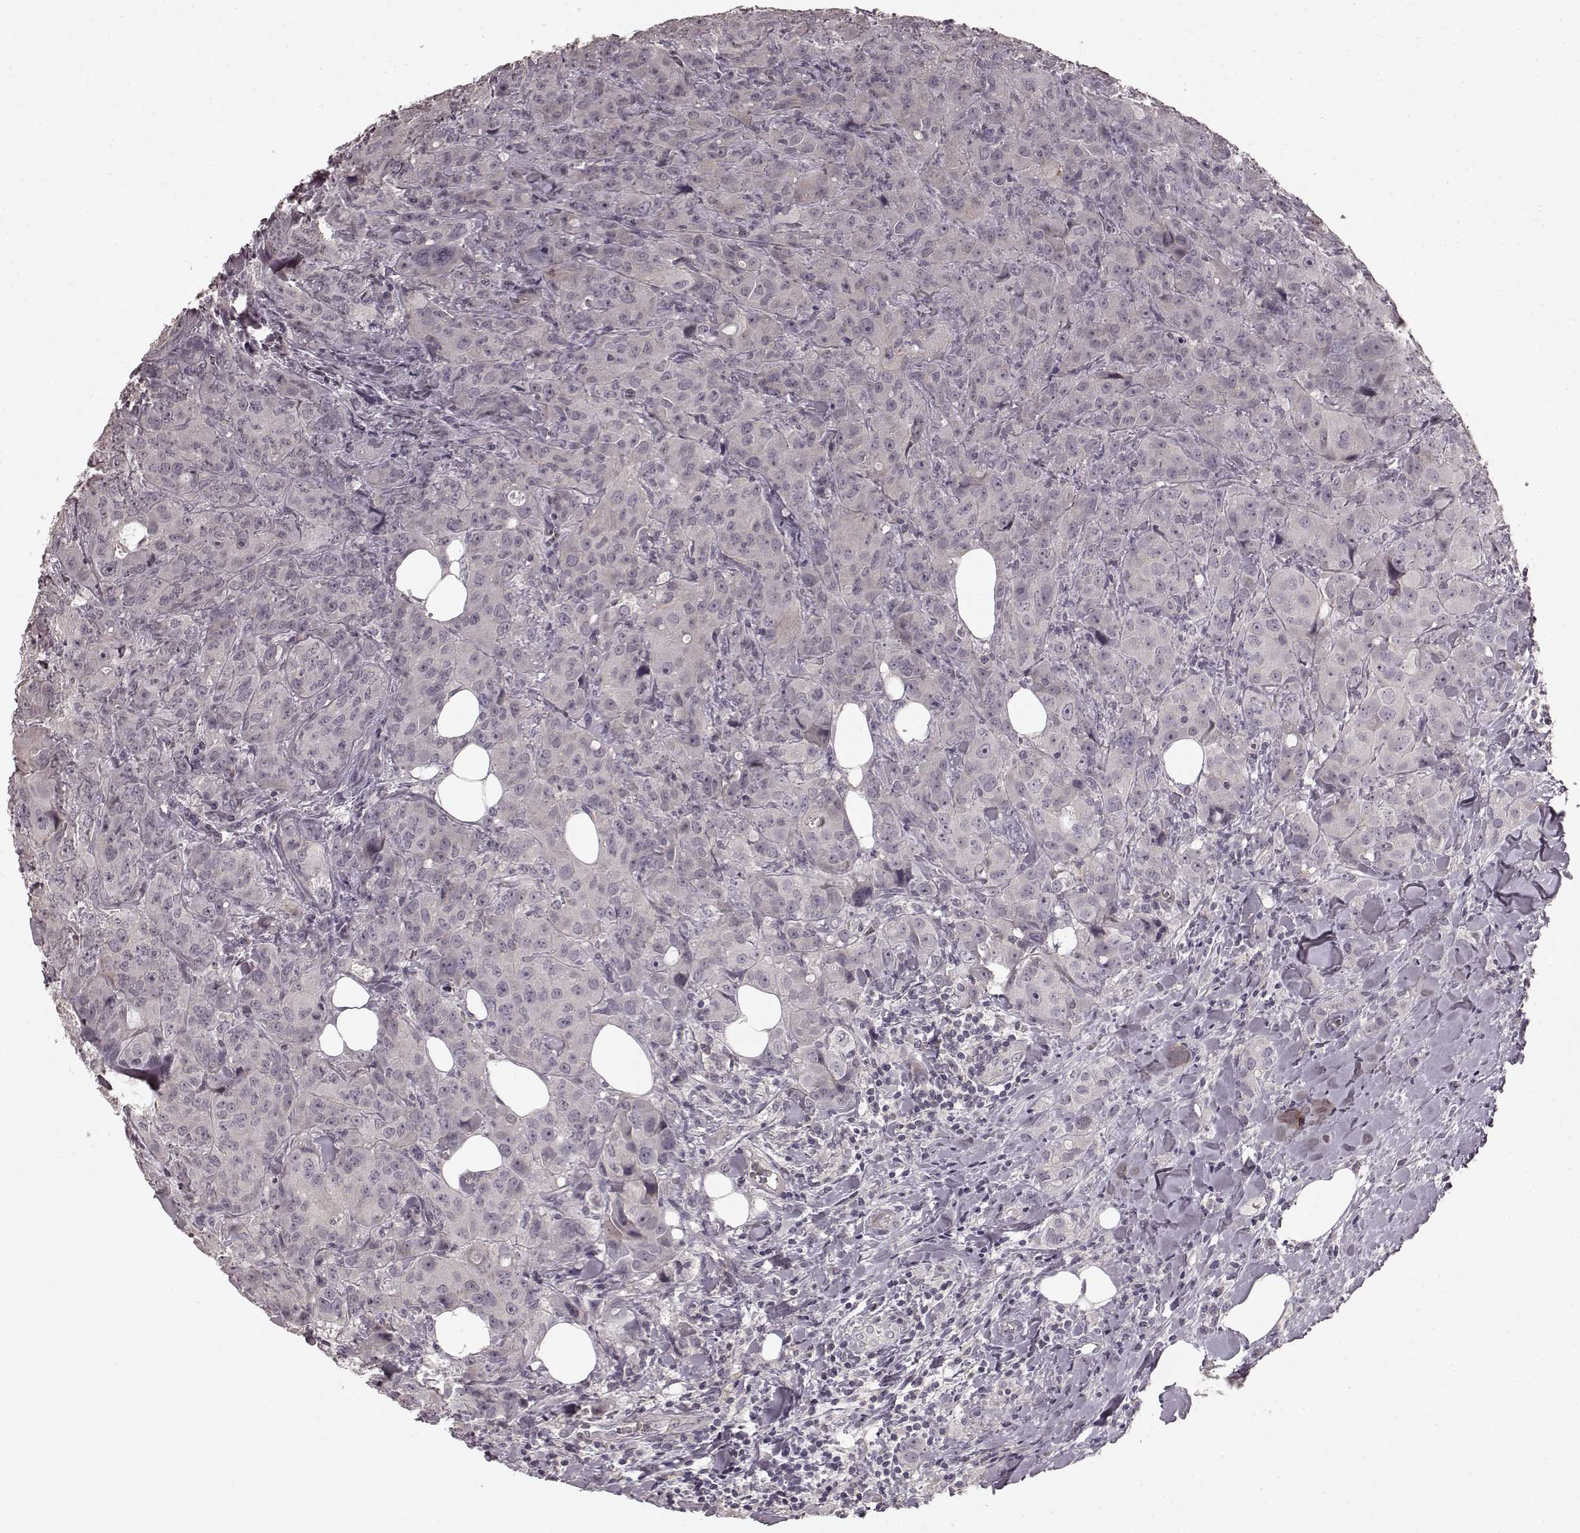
{"staining": {"intensity": "negative", "quantity": "none", "location": "none"}, "tissue": "breast cancer", "cell_type": "Tumor cells", "image_type": "cancer", "snomed": [{"axis": "morphology", "description": "Duct carcinoma"}, {"axis": "topography", "description": "Breast"}], "caption": "IHC photomicrograph of neoplastic tissue: human intraductal carcinoma (breast) stained with DAB displays no significant protein expression in tumor cells.", "gene": "PRKCE", "patient": {"sex": "female", "age": 43}}